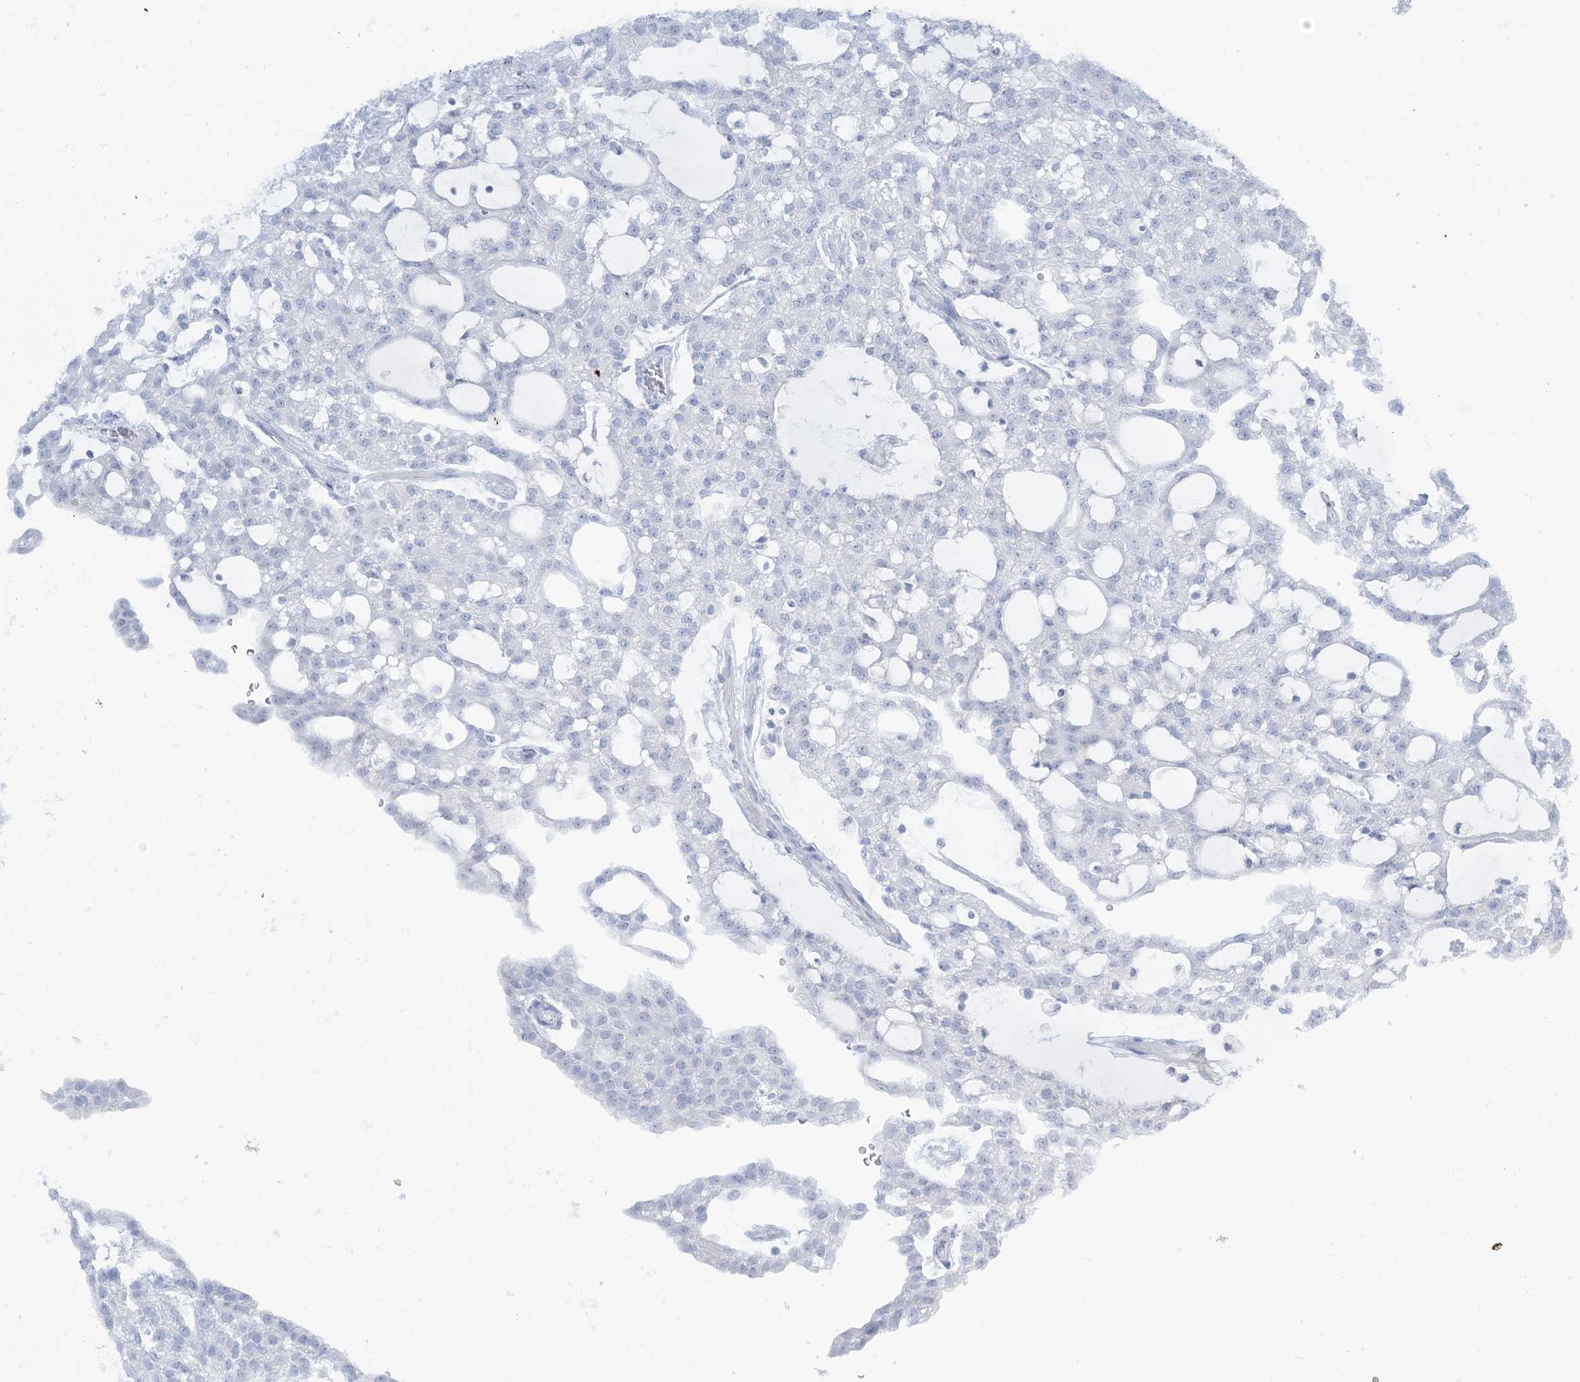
{"staining": {"intensity": "negative", "quantity": "none", "location": "none"}, "tissue": "renal cancer", "cell_type": "Tumor cells", "image_type": "cancer", "snomed": [{"axis": "morphology", "description": "Adenocarcinoma, NOS"}, {"axis": "topography", "description": "Kidney"}], "caption": "Photomicrograph shows no significant protein expression in tumor cells of renal adenocarcinoma. (Immunohistochemistry (ihc), brightfield microscopy, high magnification).", "gene": "AGXT", "patient": {"sex": "male", "age": 63}}